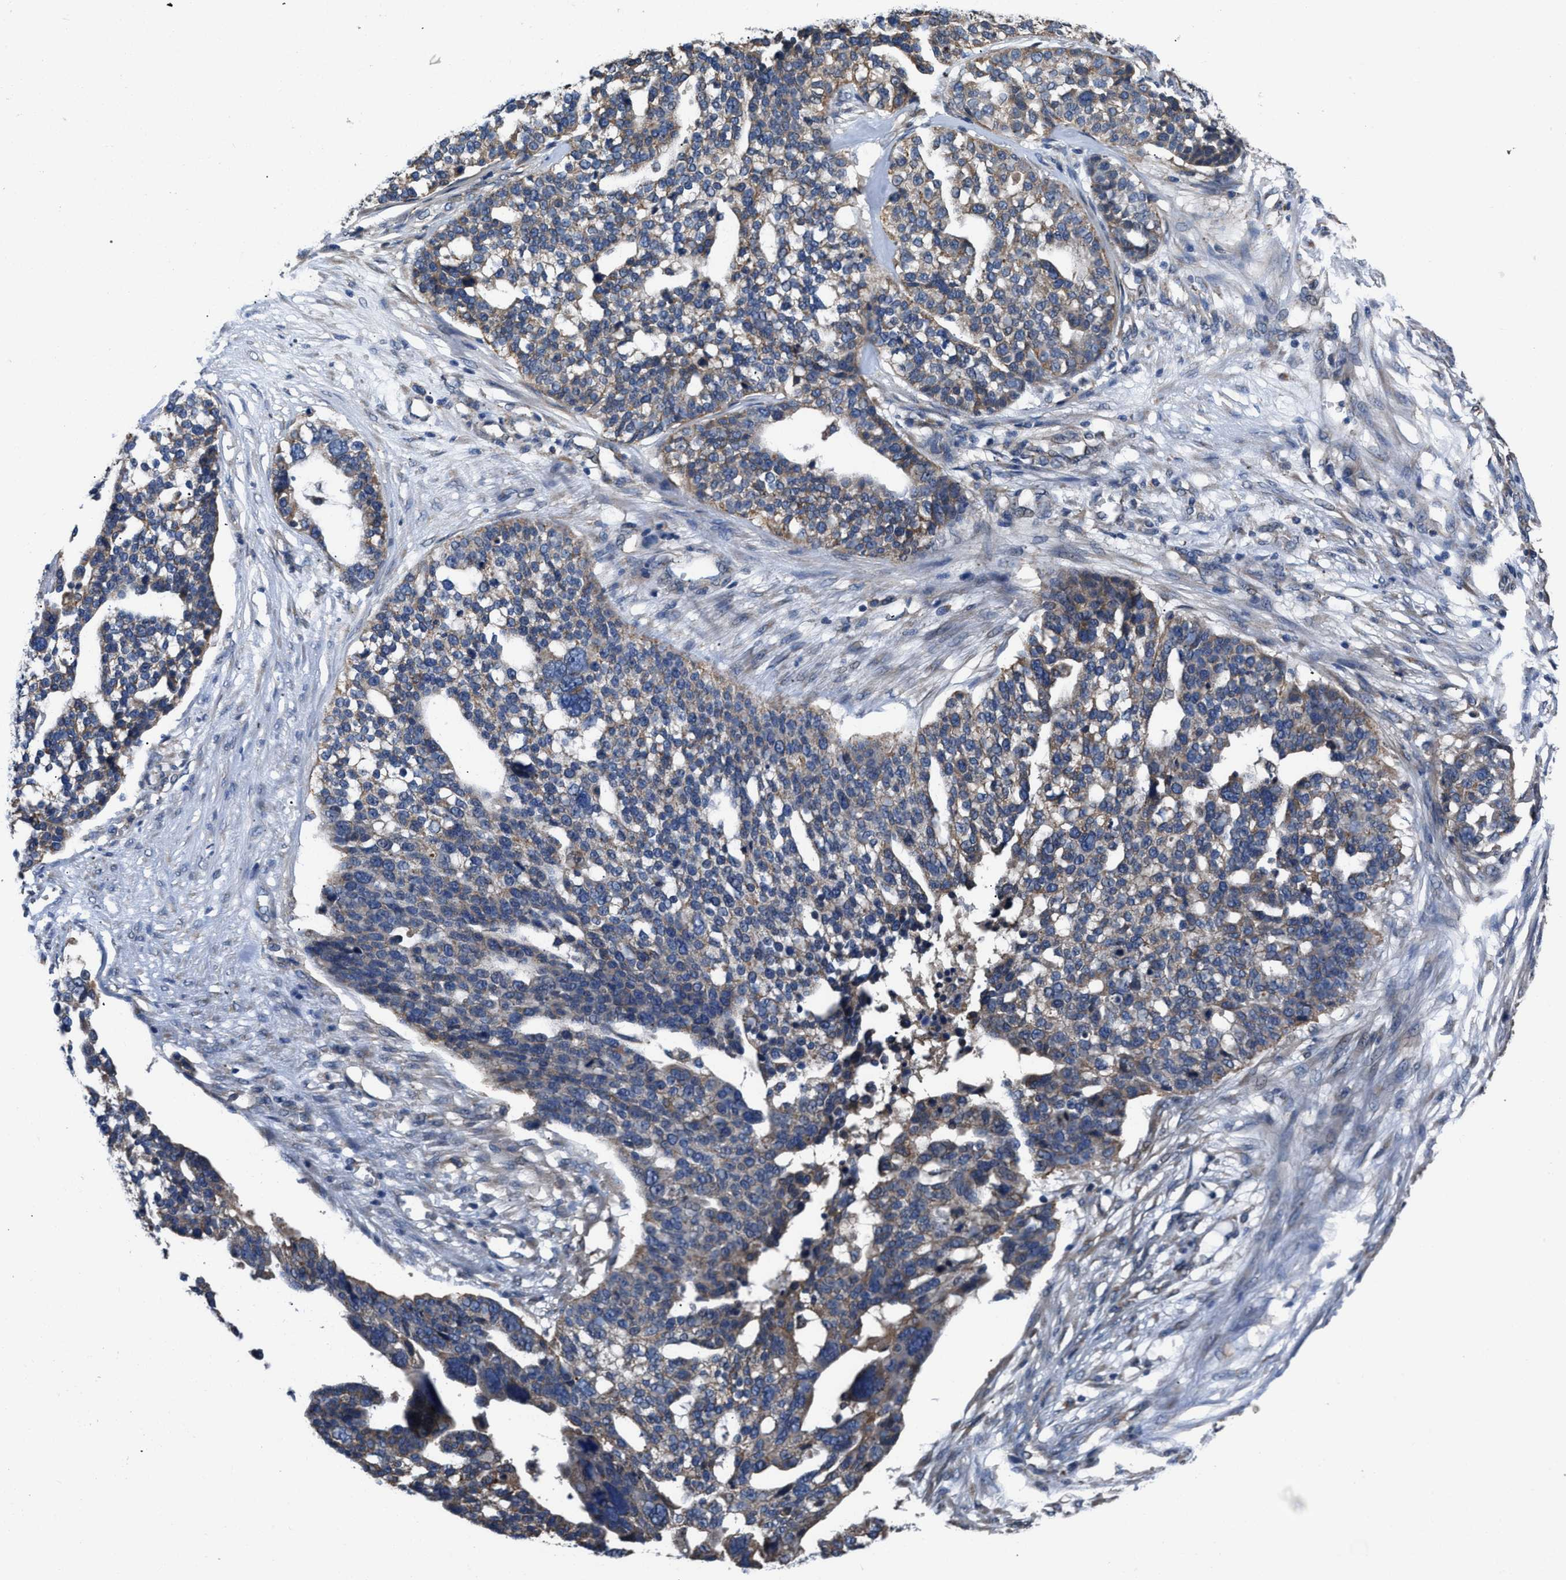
{"staining": {"intensity": "weak", "quantity": "25%-75%", "location": "cytoplasmic/membranous"}, "tissue": "ovarian cancer", "cell_type": "Tumor cells", "image_type": "cancer", "snomed": [{"axis": "morphology", "description": "Cystadenocarcinoma, serous, NOS"}, {"axis": "topography", "description": "Ovary"}], "caption": "There is low levels of weak cytoplasmic/membranous positivity in tumor cells of ovarian cancer (serous cystadenocarcinoma), as demonstrated by immunohistochemical staining (brown color).", "gene": "CEP128", "patient": {"sex": "female", "age": 59}}